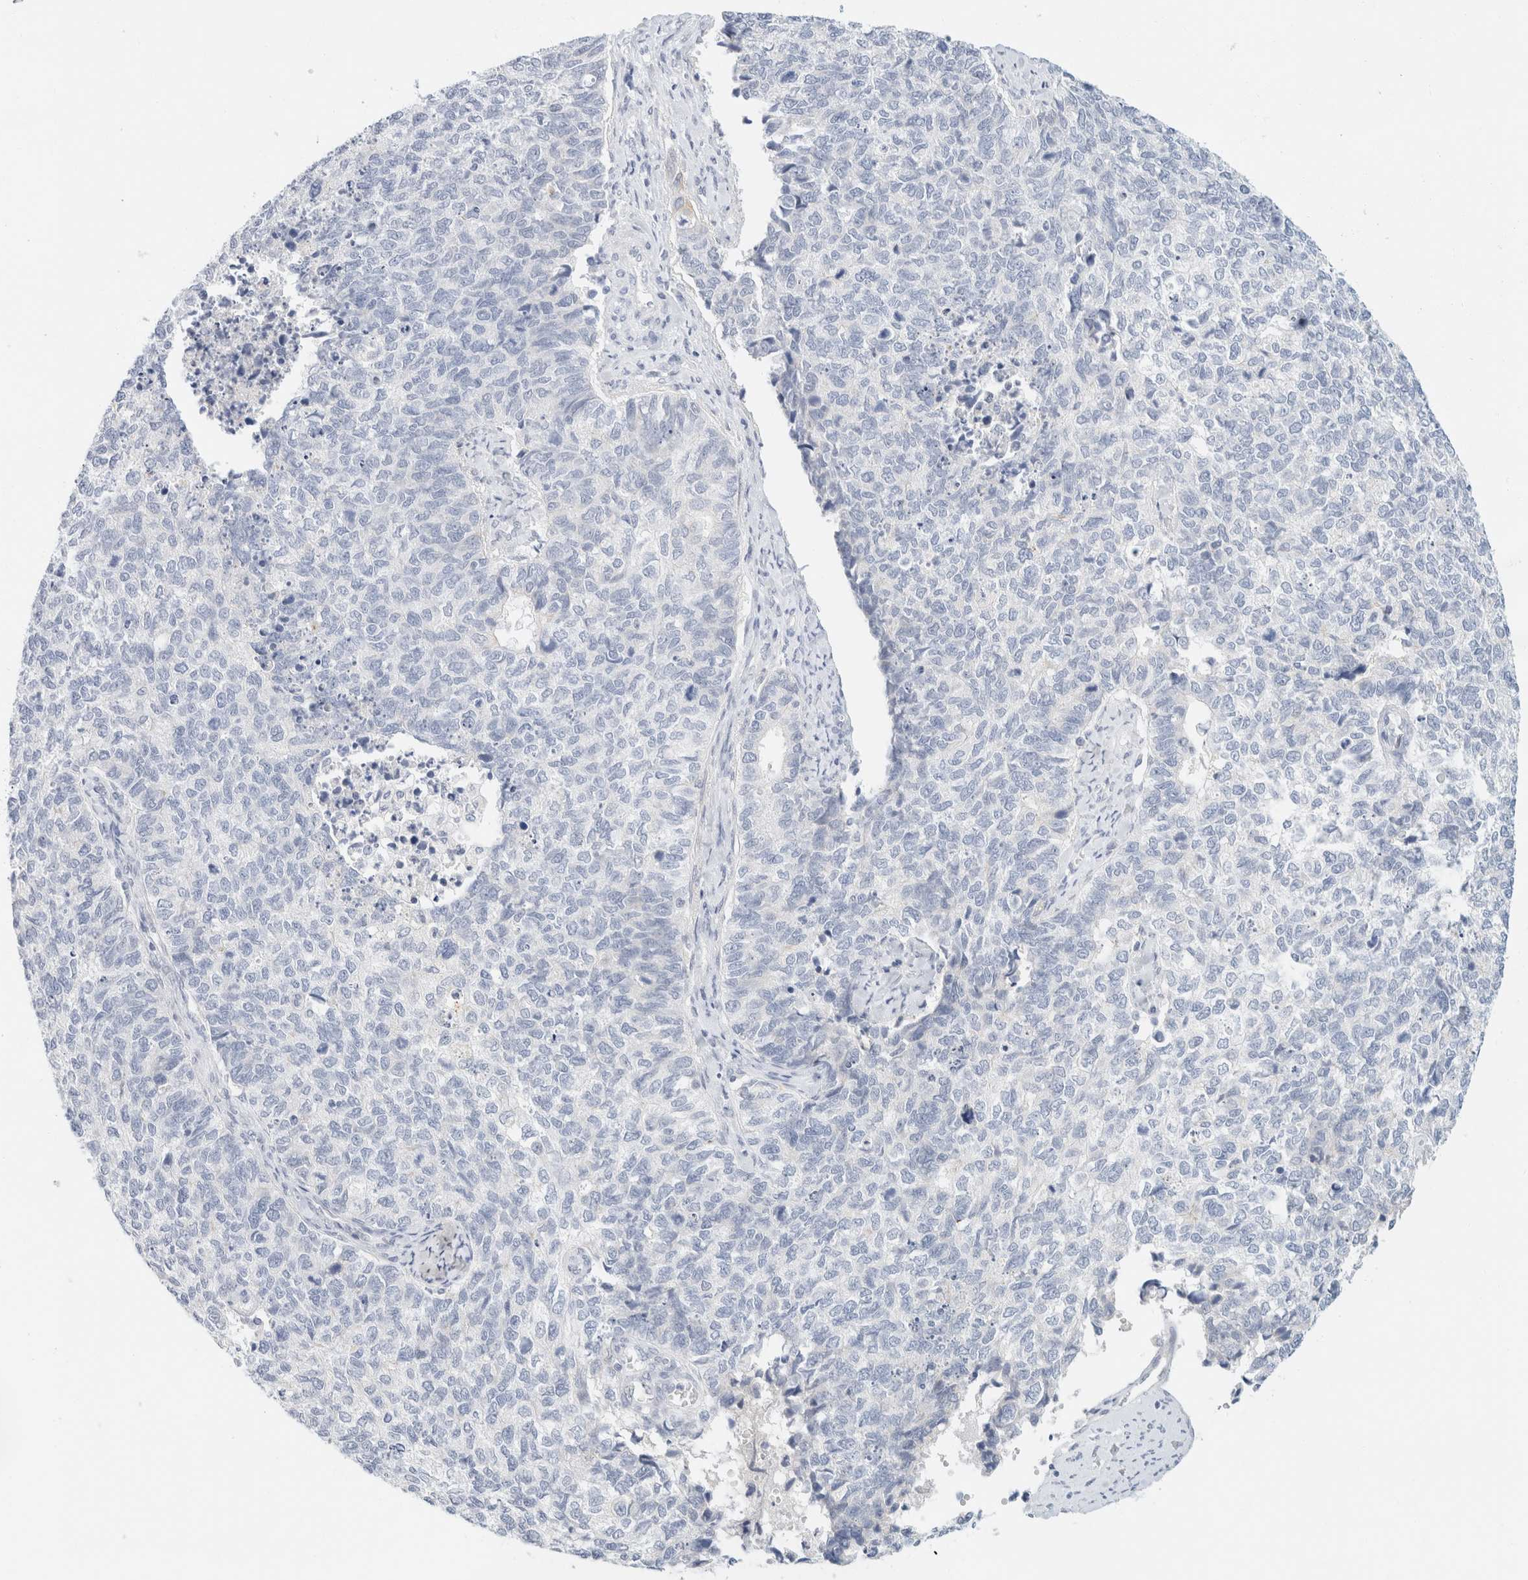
{"staining": {"intensity": "negative", "quantity": "none", "location": "none"}, "tissue": "cervical cancer", "cell_type": "Tumor cells", "image_type": "cancer", "snomed": [{"axis": "morphology", "description": "Squamous cell carcinoma, NOS"}, {"axis": "topography", "description": "Cervix"}], "caption": "Immunohistochemical staining of cervical squamous cell carcinoma displays no significant expression in tumor cells.", "gene": "KRT20", "patient": {"sex": "female", "age": 63}}